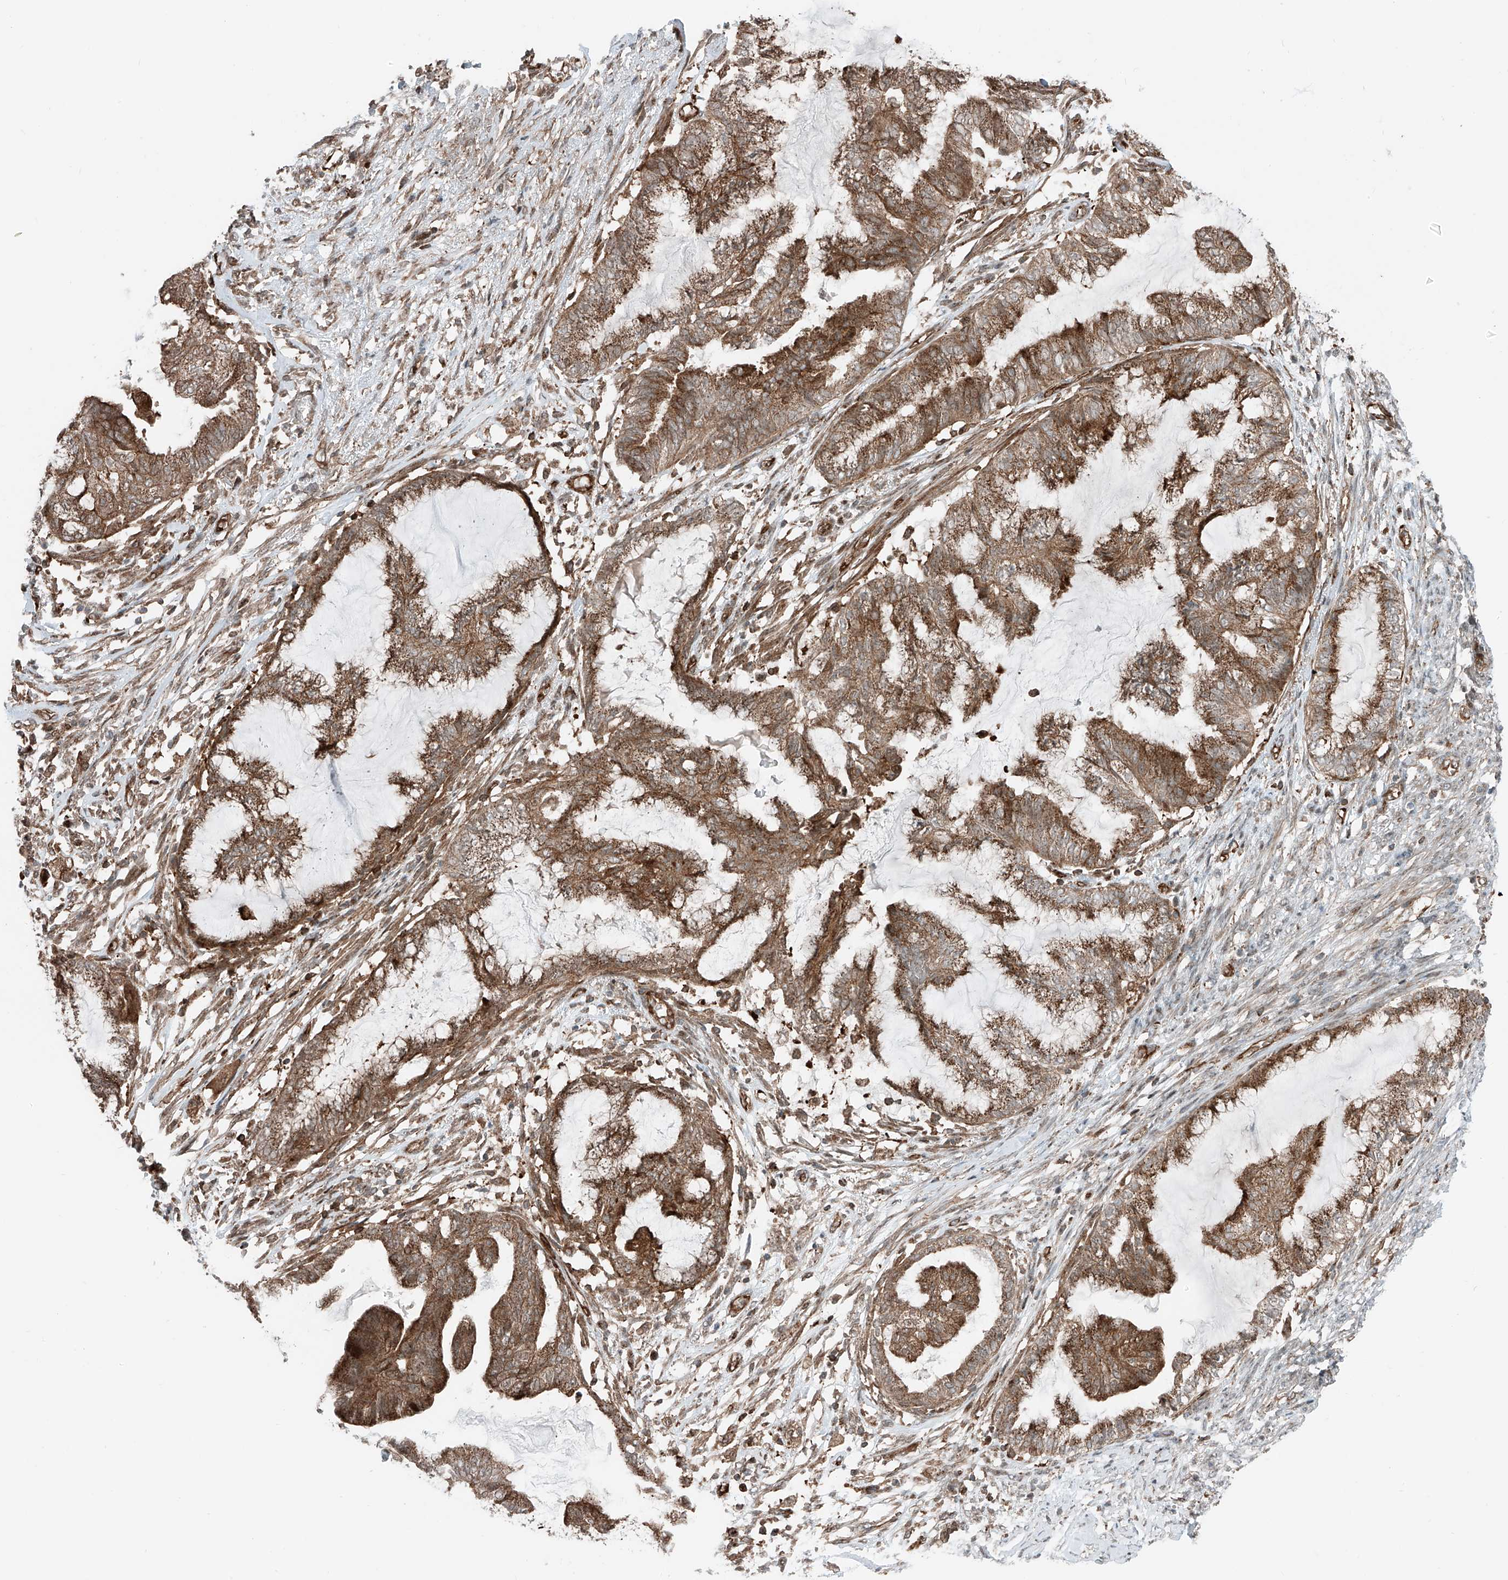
{"staining": {"intensity": "moderate", "quantity": ">75%", "location": "cytoplasmic/membranous"}, "tissue": "endometrial cancer", "cell_type": "Tumor cells", "image_type": "cancer", "snomed": [{"axis": "morphology", "description": "Adenocarcinoma, NOS"}, {"axis": "topography", "description": "Endometrium"}], "caption": "Protein expression analysis of human endometrial adenocarcinoma reveals moderate cytoplasmic/membranous expression in approximately >75% of tumor cells.", "gene": "USP48", "patient": {"sex": "female", "age": 86}}